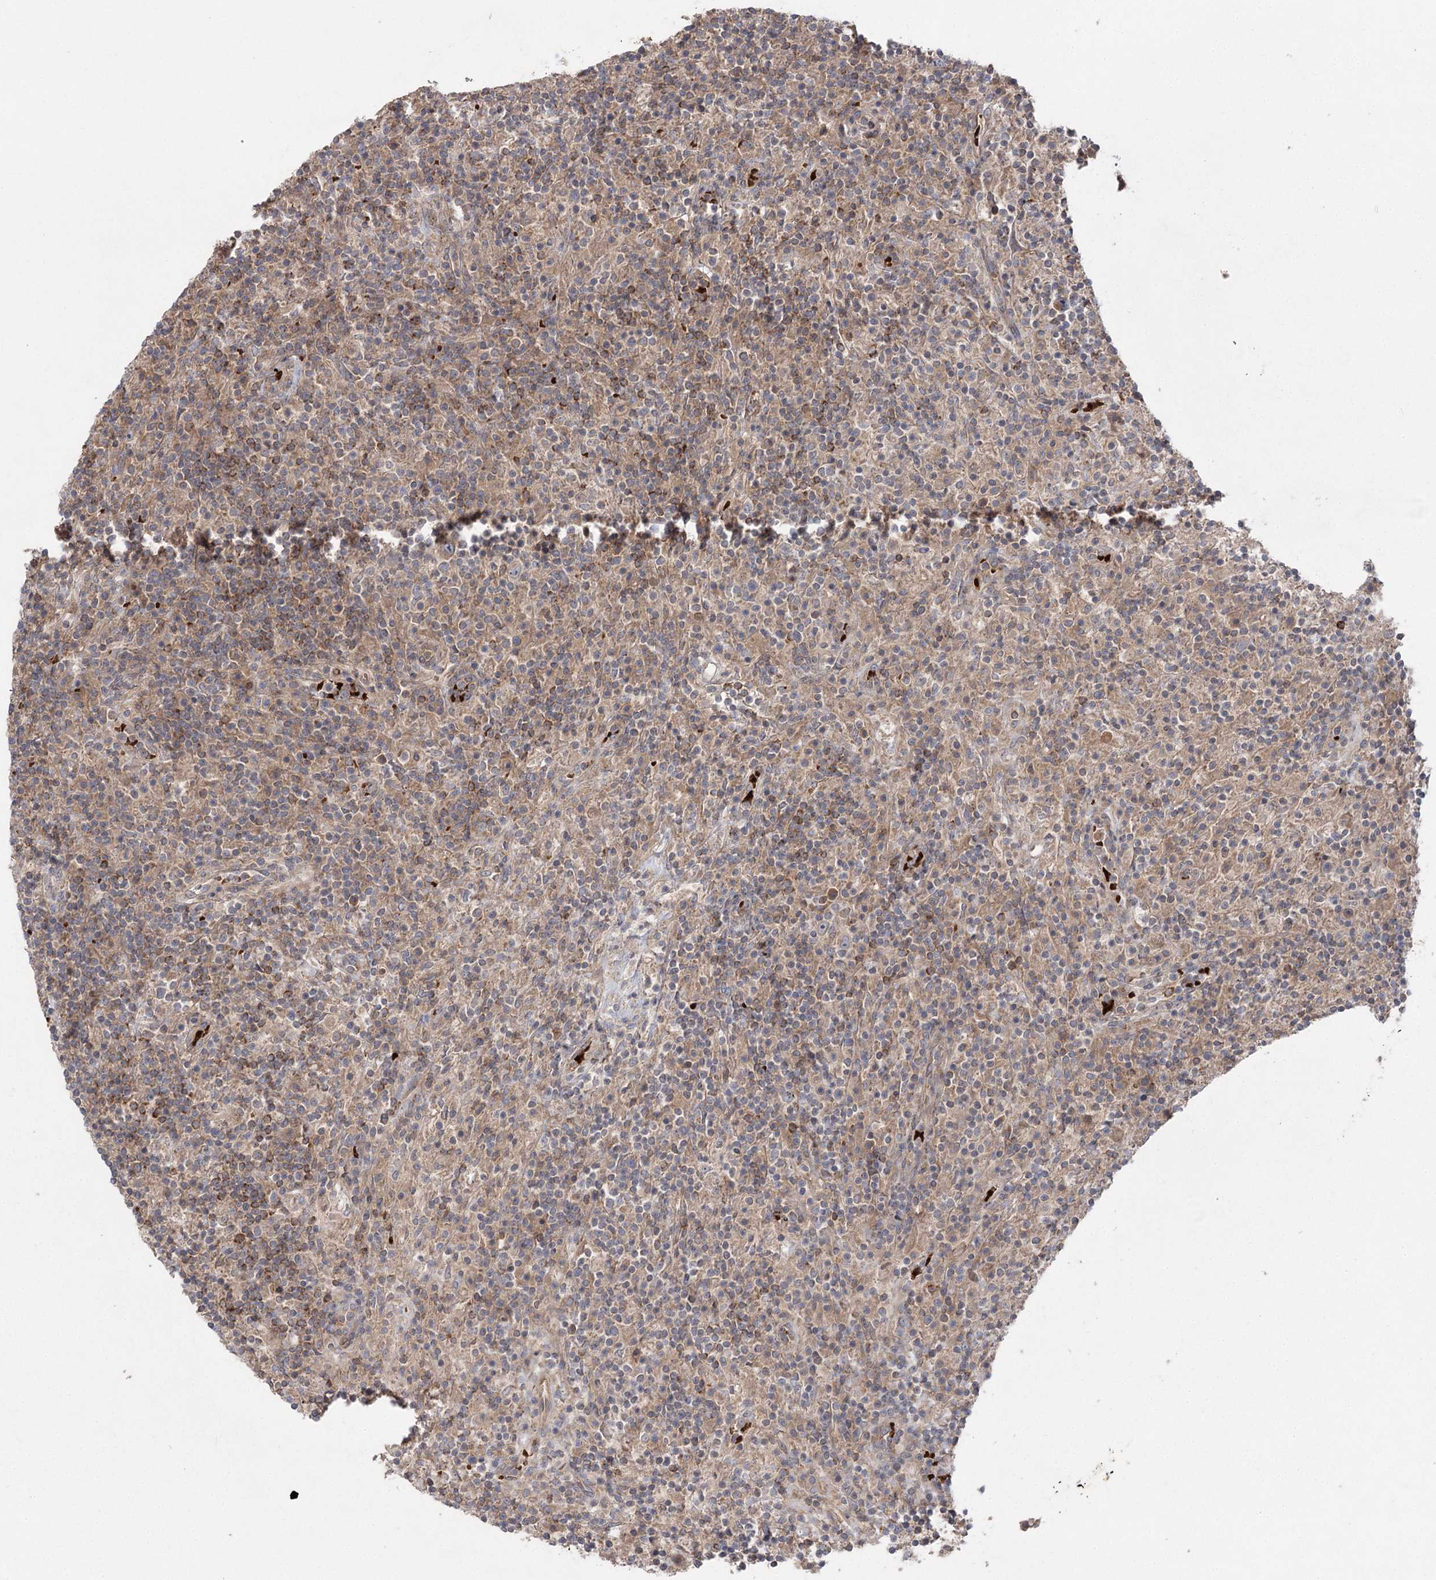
{"staining": {"intensity": "moderate", "quantity": ">75%", "location": "cytoplasmic/membranous"}, "tissue": "lymphoma", "cell_type": "Tumor cells", "image_type": "cancer", "snomed": [{"axis": "morphology", "description": "Hodgkin's disease, NOS"}, {"axis": "topography", "description": "Lymph node"}], "caption": "Immunohistochemistry (IHC) of human lymphoma shows medium levels of moderate cytoplasmic/membranous positivity in approximately >75% of tumor cells. The protein is shown in brown color, while the nuclei are stained blue.", "gene": "KIAA0825", "patient": {"sex": "male", "age": 70}}